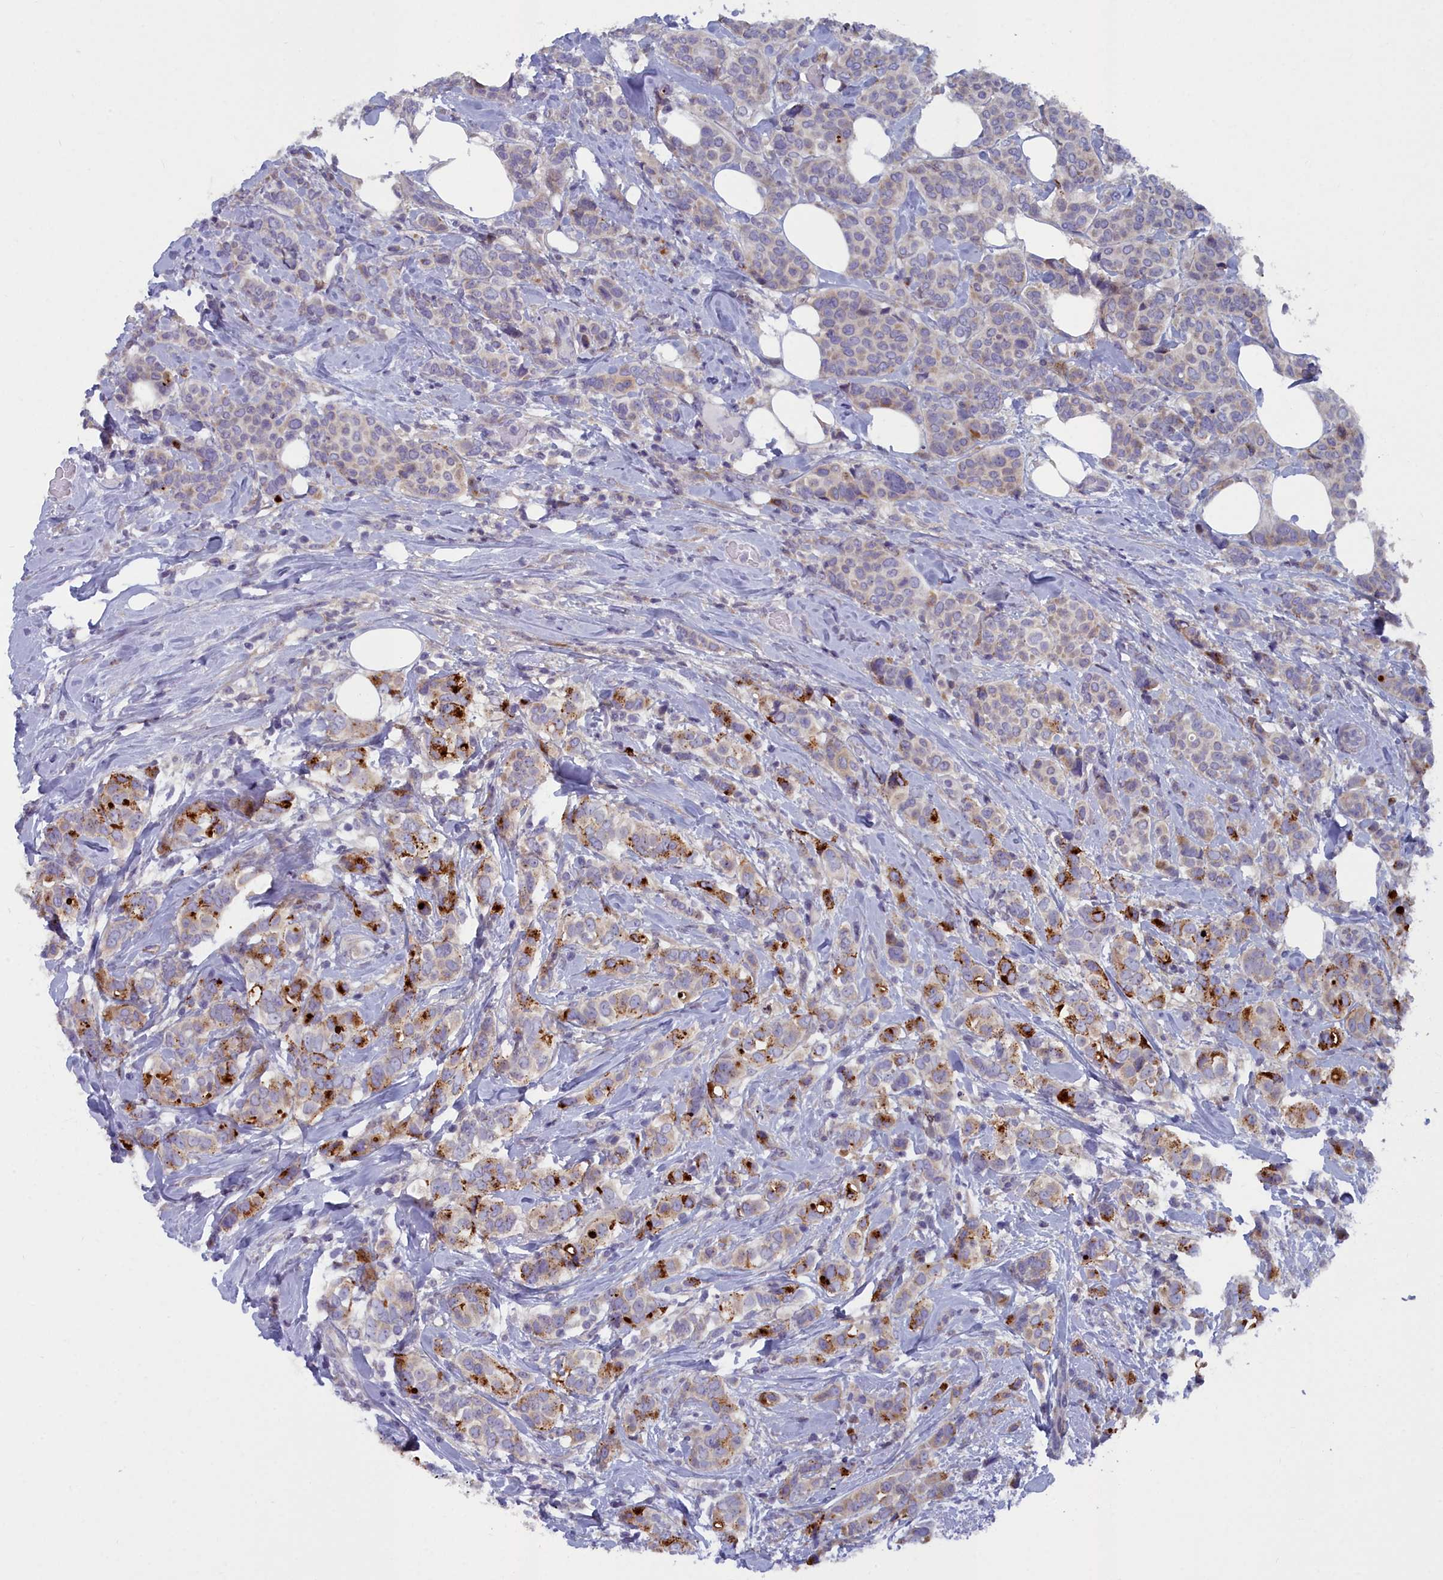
{"staining": {"intensity": "strong", "quantity": "<25%", "location": "cytoplasmic/membranous"}, "tissue": "breast cancer", "cell_type": "Tumor cells", "image_type": "cancer", "snomed": [{"axis": "morphology", "description": "Lobular carcinoma"}, {"axis": "topography", "description": "Breast"}], "caption": "Immunohistochemical staining of human lobular carcinoma (breast) demonstrates medium levels of strong cytoplasmic/membranous protein staining in approximately <25% of tumor cells. The protein of interest is shown in brown color, while the nuclei are stained blue.", "gene": "B9D2", "patient": {"sex": "female", "age": 51}}